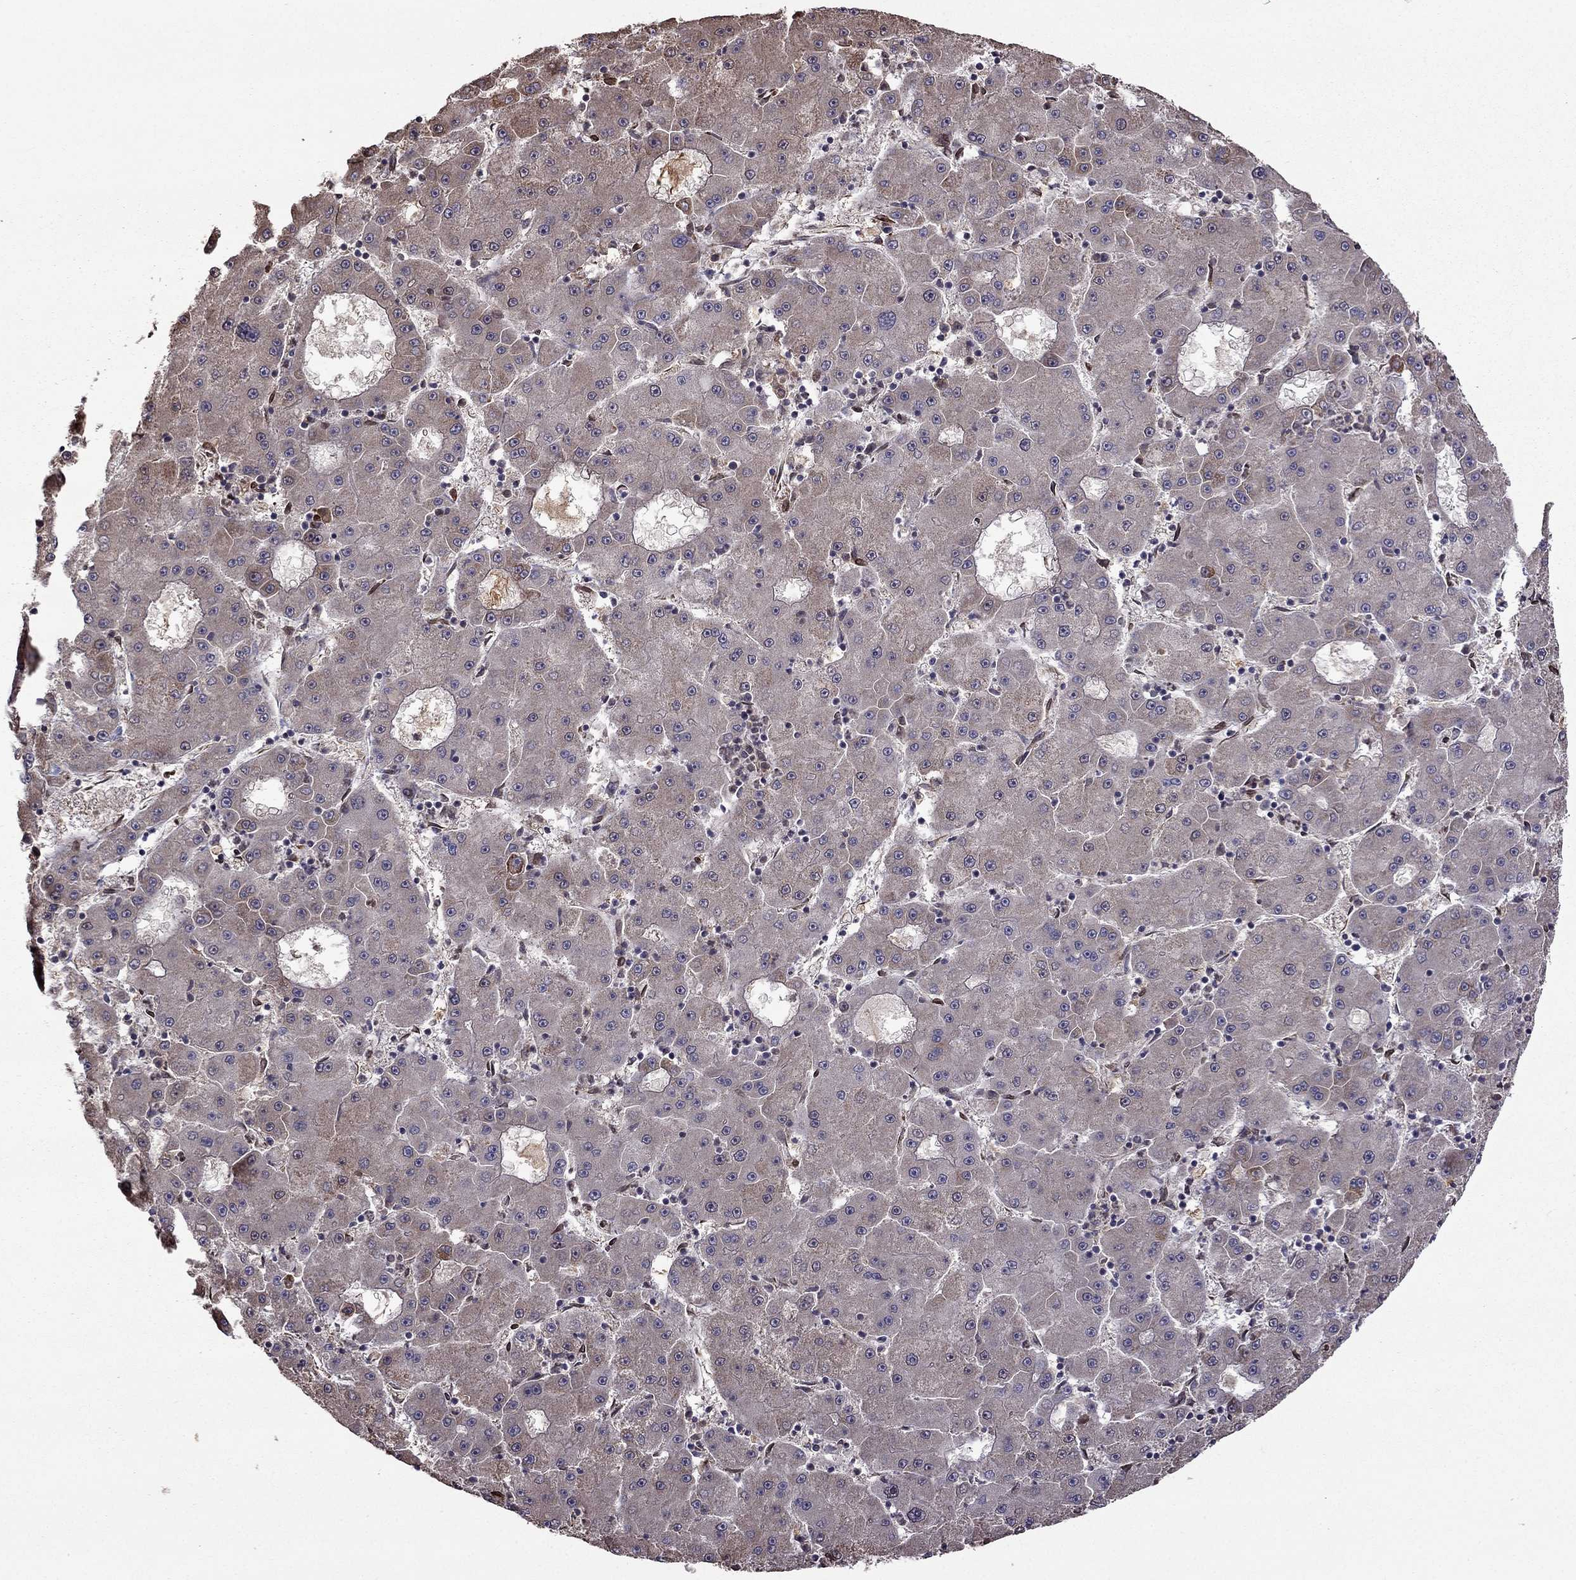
{"staining": {"intensity": "moderate", "quantity": "<25%", "location": "cytoplasmic/membranous"}, "tissue": "liver cancer", "cell_type": "Tumor cells", "image_type": "cancer", "snomed": [{"axis": "morphology", "description": "Carcinoma, Hepatocellular, NOS"}, {"axis": "topography", "description": "Liver"}], "caption": "Hepatocellular carcinoma (liver) stained with immunohistochemistry reveals moderate cytoplasmic/membranous positivity in approximately <25% of tumor cells.", "gene": "IKBIP", "patient": {"sex": "male", "age": 73}}